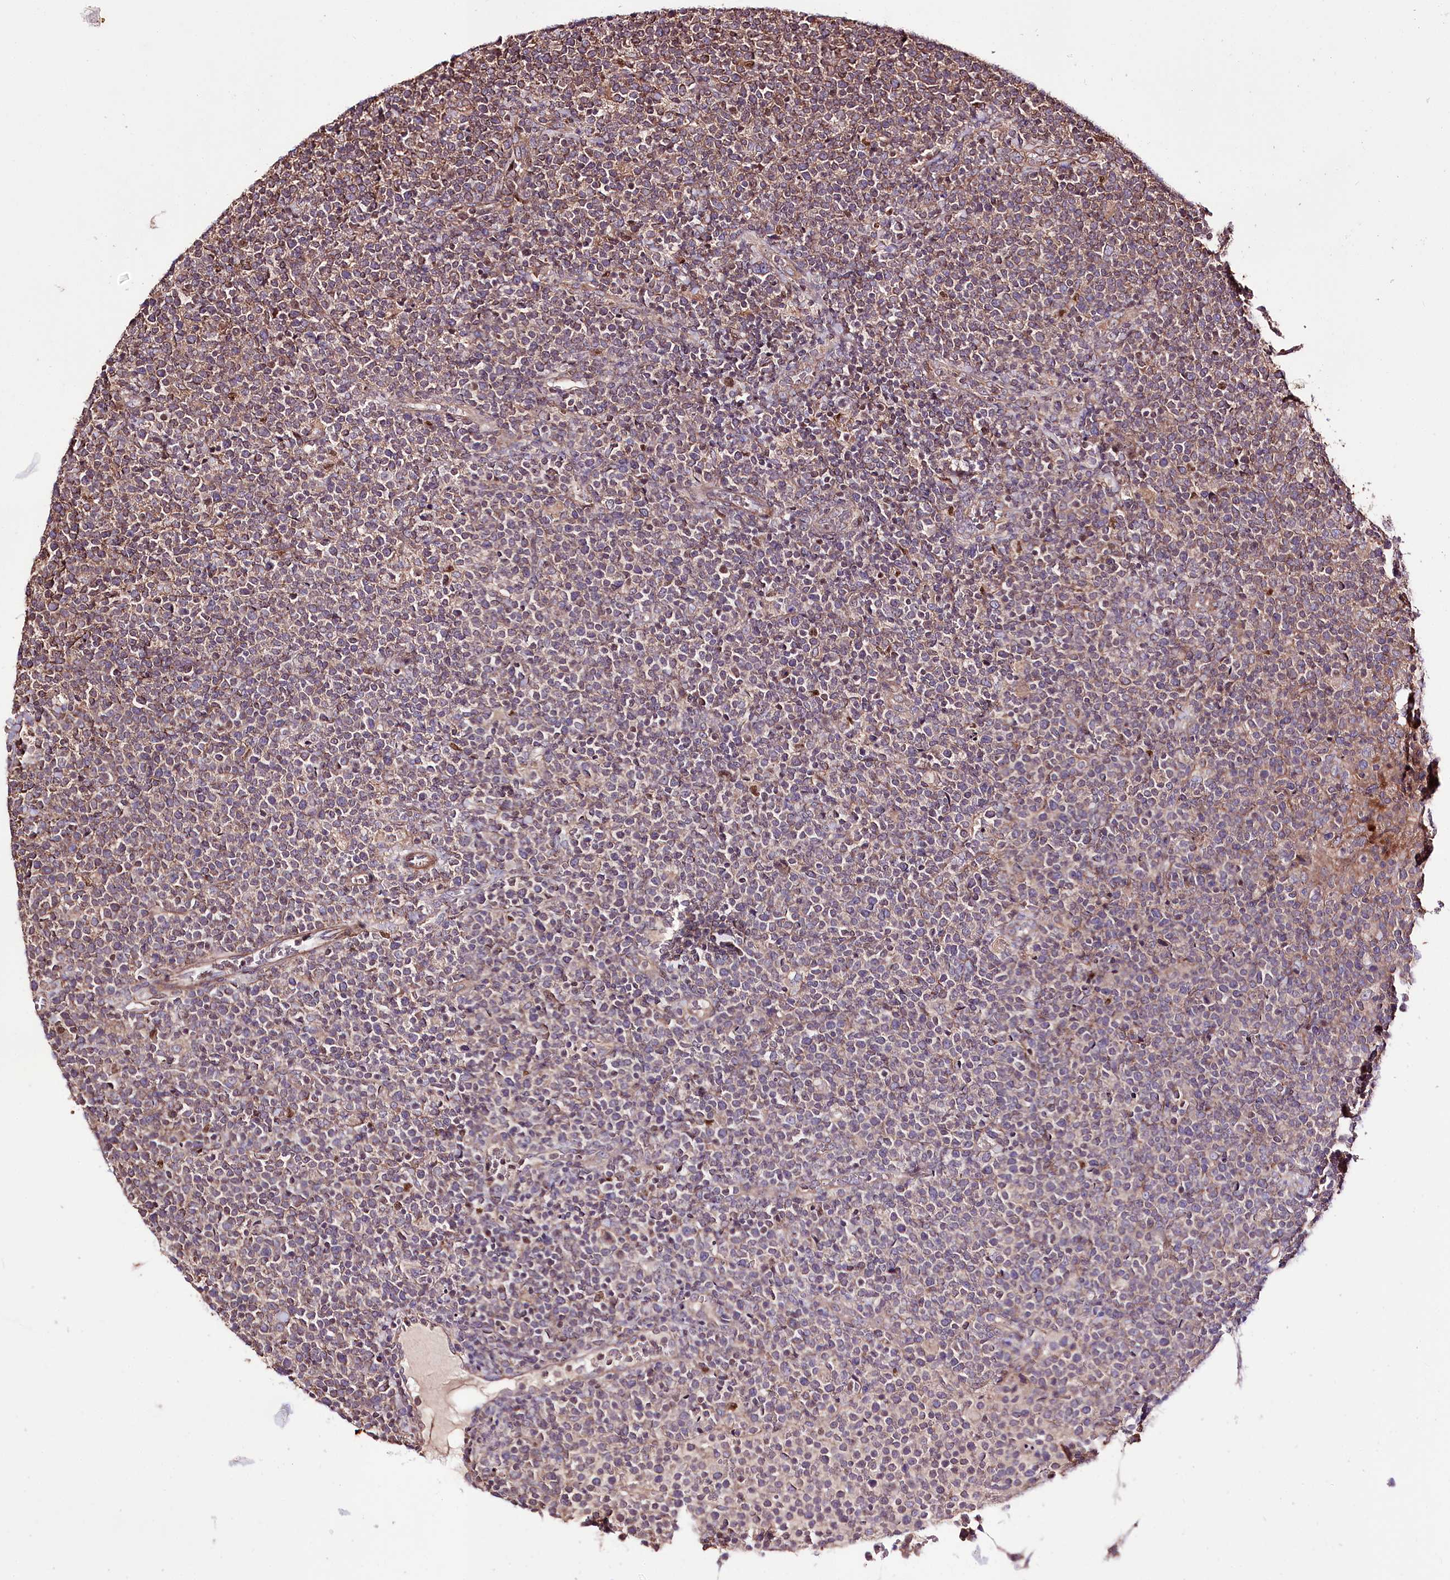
{"staining": {"intensity": "weak", "quantity": "25%-75%", "location": "cytoplasmic/membranous"}, "tissue": "lymphoma", "cell_type": "Tumor cells", "image_type": "cancer", "snomed": [{"axis": "morphology", "description": "Malignant lymphoma, non-Hodgkin's type, High grade"}, {"axis": "topography", "description": "Lymph node"}], "caption": "Lymphoma stained with a protein marker reveals weak staining in tumor cells.", "gene": "WWC1", "patient": {"sex": "male", "age": 61}}